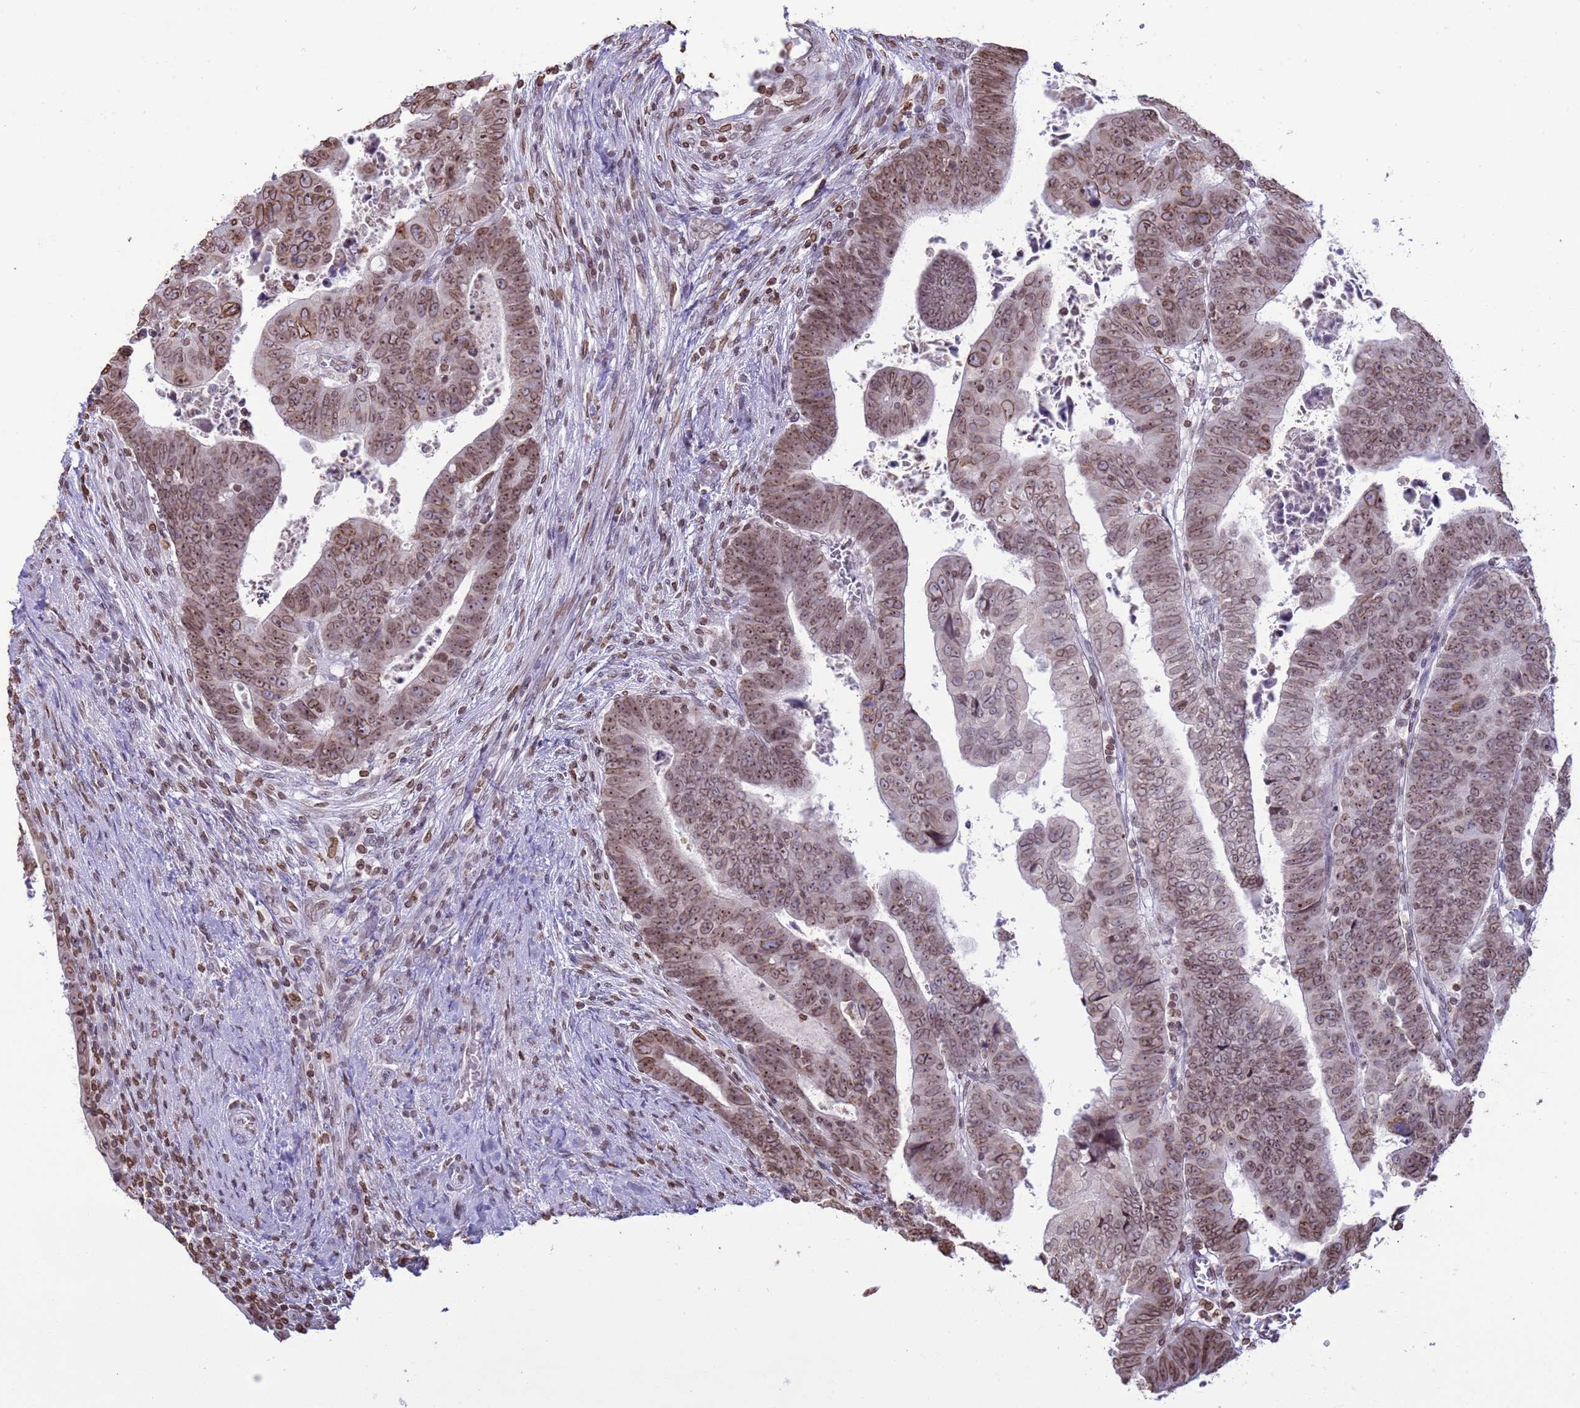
{"staining": {"intensity": "moderate", "quantity": ">75%", "location": "cytoplasmic/membranous,nuclear"}, "tissue": "colorectal cancer", "cell_type": "Tumor cells", "image_type": "cancer", "snomed": [{"axis": "morphology", "description": "Normal tissue, NOS"}, {"axis": "morphology", "description": "Adenocarcinoma, NOS"}, {"axis": "topography", "description": "Rectum"}], "caption": "High-power microscopy captured an immunohistochemistry (IHC) image of colorectal adenocarcinoma, revealing moderate cytoplasmic/membranous and nuclear expression in approximately >75% of tumor cells.", "gene": "DHX37", "patient": {"sex": "female", "age": 65}}